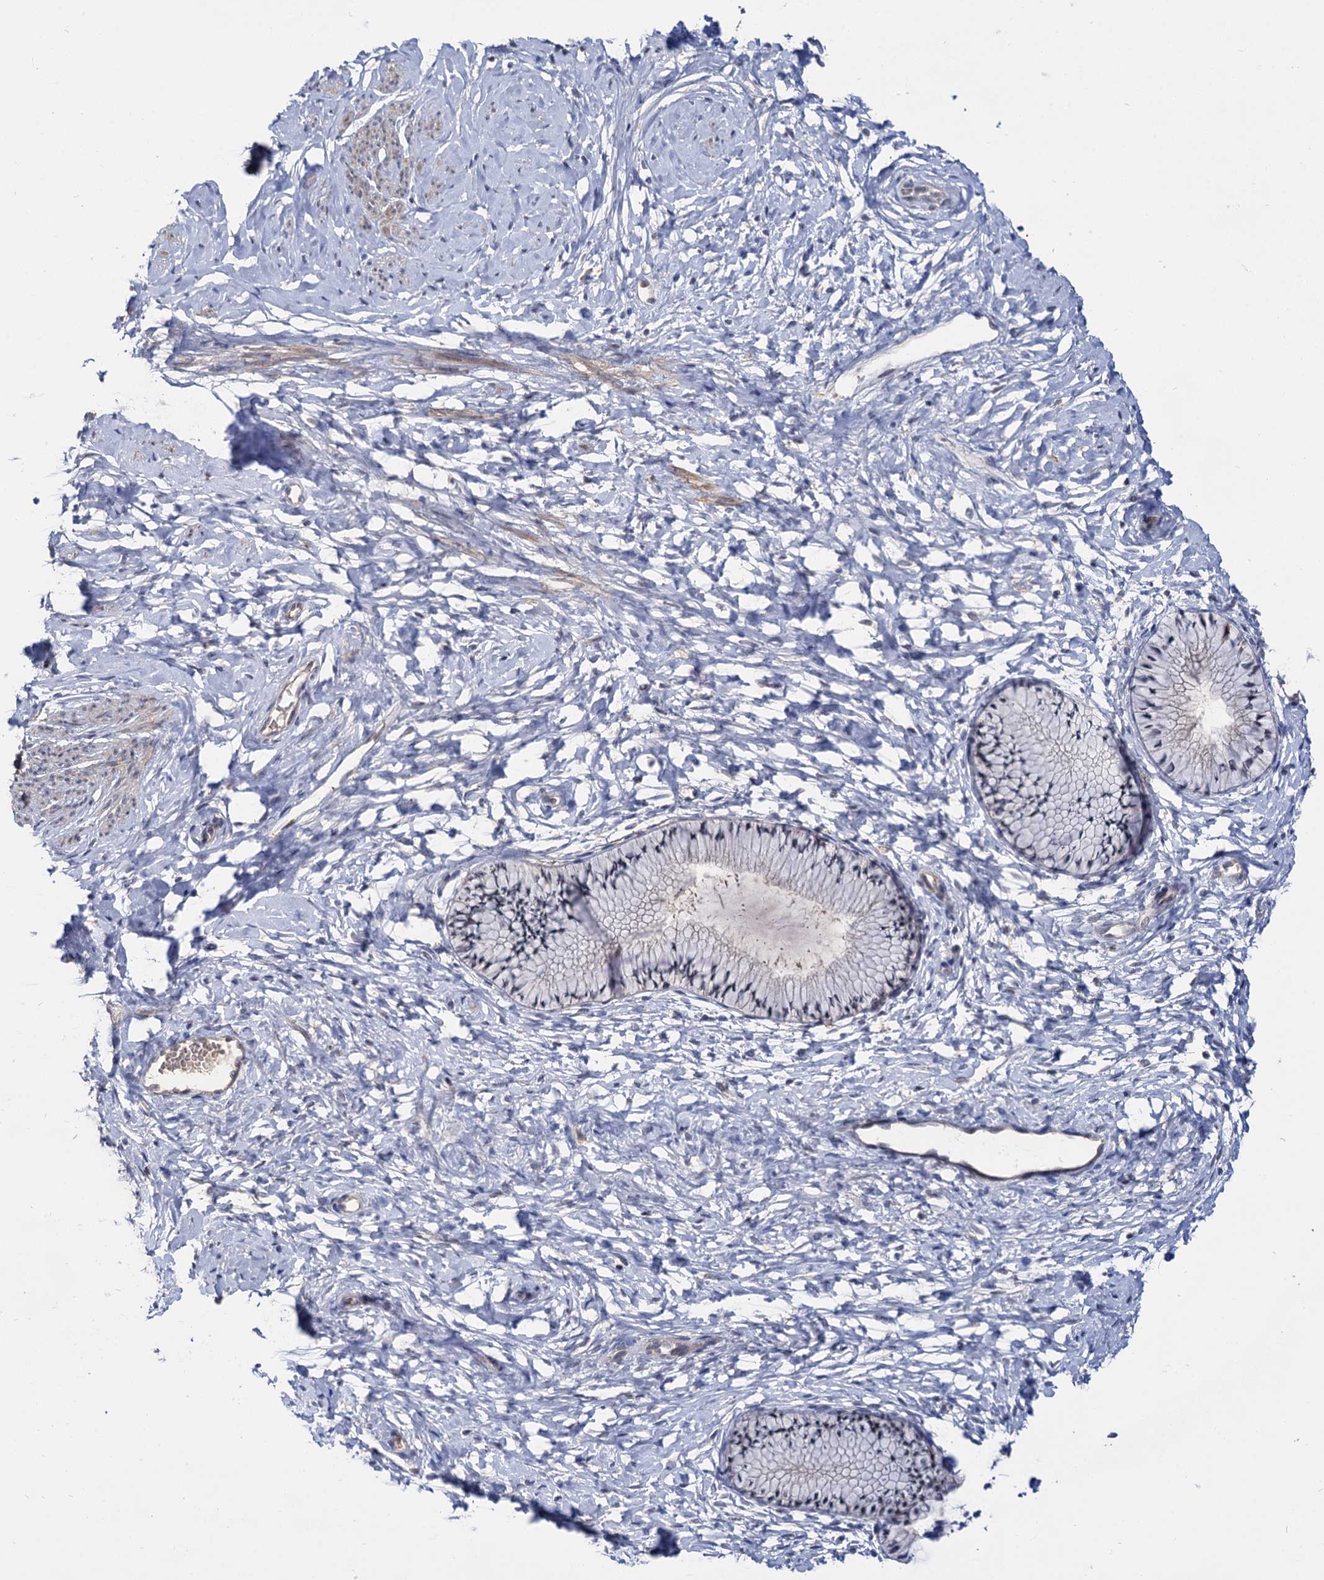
{"staining": {"intensity": "negative", "quantity": "none", "location": "none"}, "tissue": "cervix", "cell_type": "Glandular cells", "image_type": "normal", "snomed": [{"axis": "morphology", "description": "Normal tissue, NOS"}, {"axis": "topography", "description": "Cervix"}], "caption": "Photomicrograph shows no protein expression in glandular cells of unremarkable cervix. The staining is performed using DAB brown chromogen with nuclei counter-stained in using hematoxylin.", "gene": "NEK10", "patient": {"sex": "female", "age": 33}}